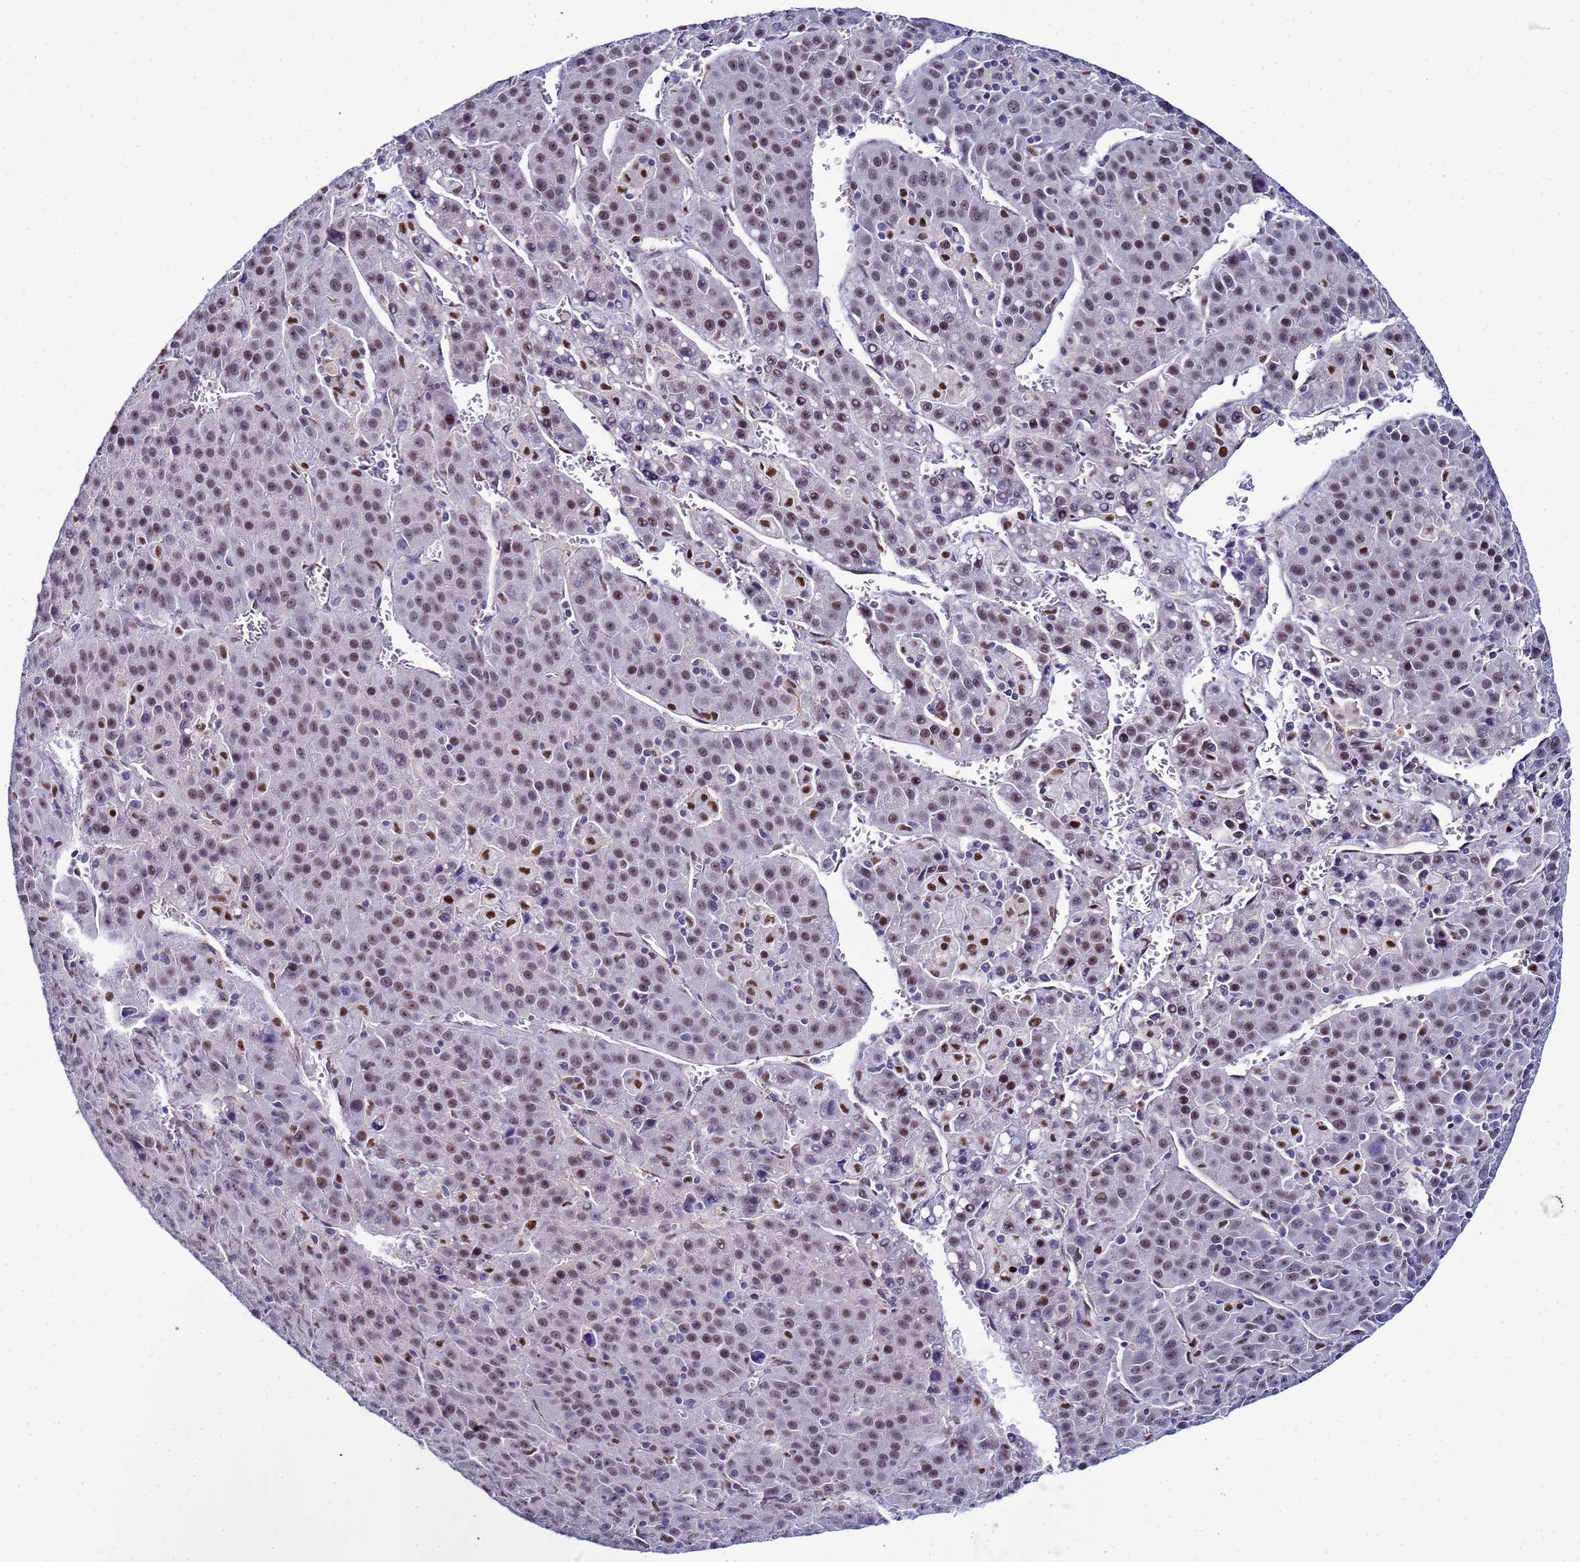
{"staining": {"intensity": "weak", "quantity": "25%-75%", "location": "nuclear"}, "tissue": "liver cancer", "cell_type": "Tumor cells", "image_type": "cancer", "snomed": [{"axis": "morphology", "description": "Carcinoma, Hepatocellular, NOS"}, {"axis": "topography", "description": "Liver"}], "caption": "Tumor cells exhibit low levels of weak nuclear expression in about 25%-75% of cells in human liver cancer (hepatocellular carcinoma).", "gene": "SLC25A37", "patient": {"sex": "female", "age": 53}}